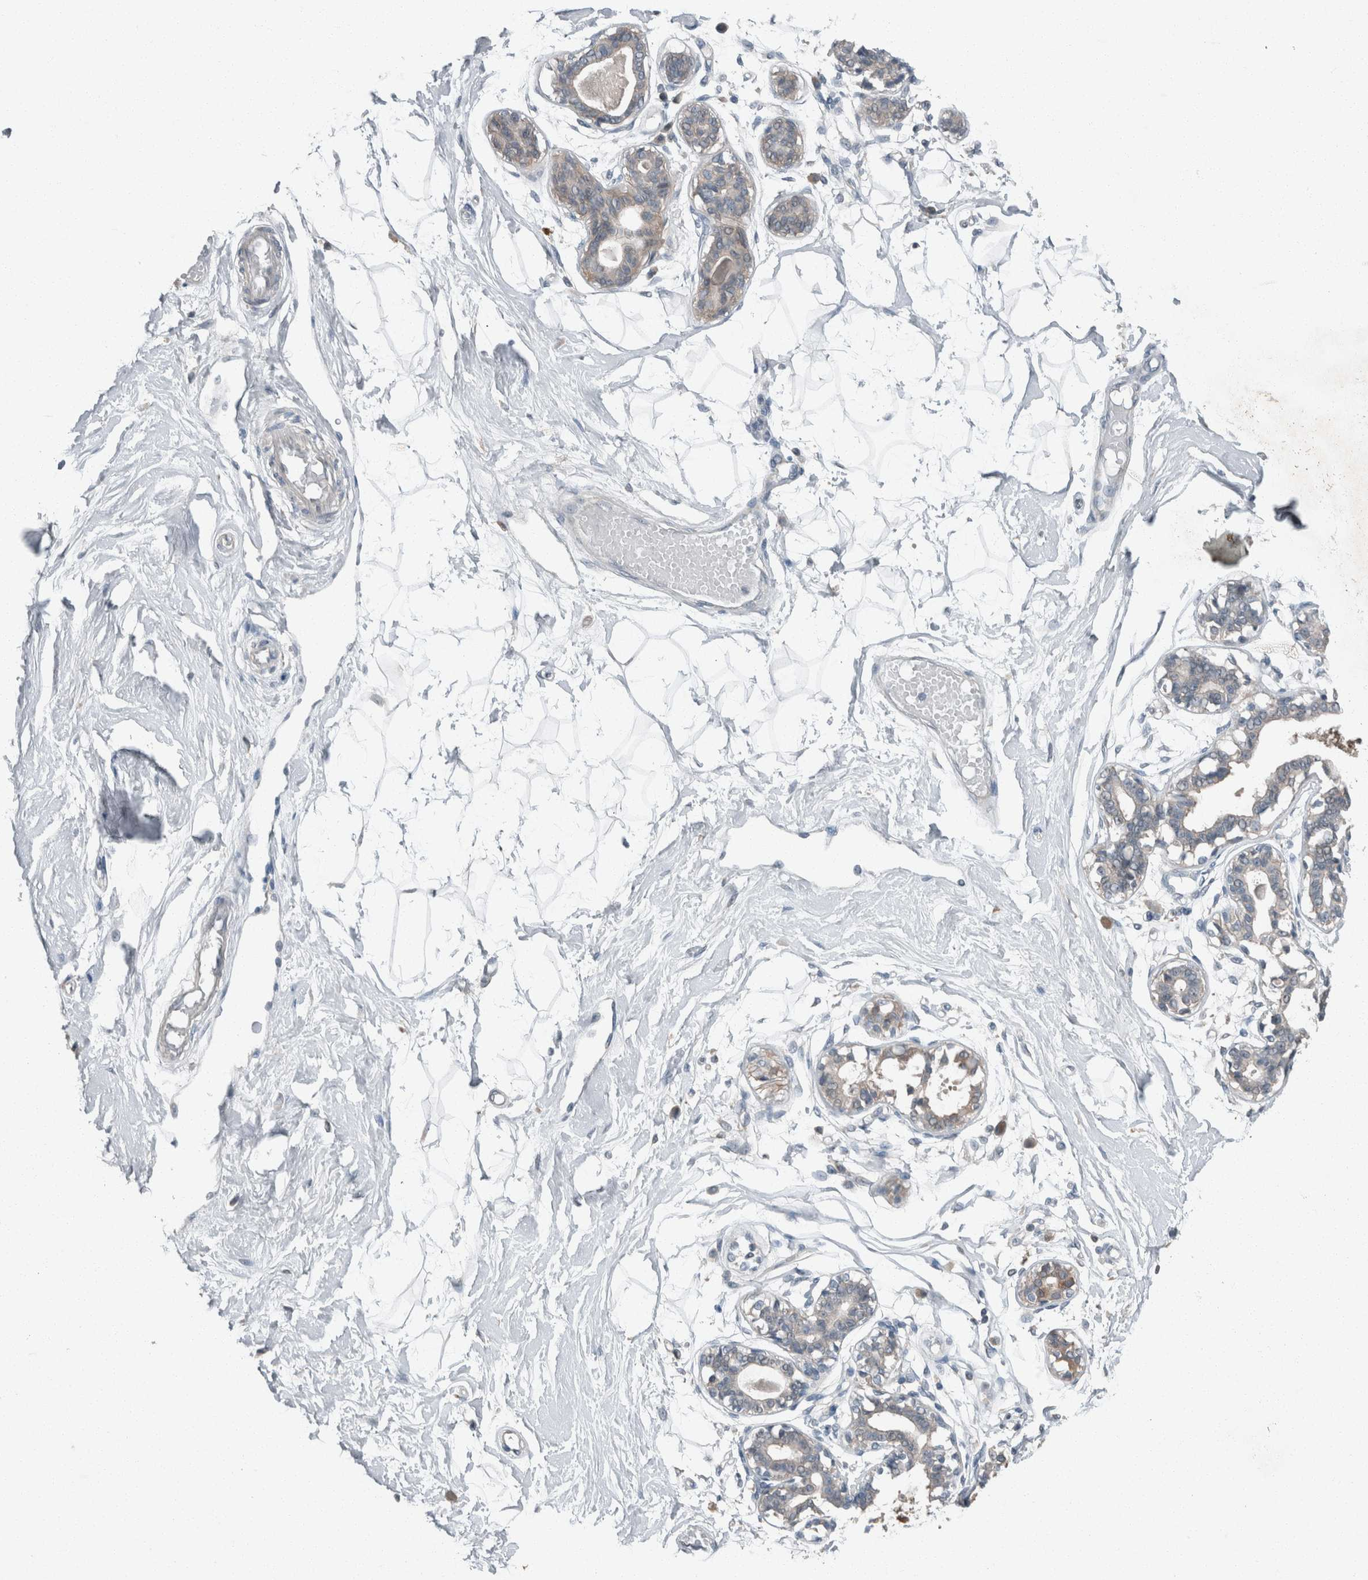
{"staining": {"intensity": "negative", "quantity": "none", "location": "none"}, "tissue": "breast", "cell_type": "Adipocytes", "image_type": "normal", "snomed": [{"axis": "morphology", "description": "Normal tissue, NOS"}, {"axis": "topography", "description": "Breast"}], "caption": "IHC of benign breast exhibits no staining in adipocytes. Brightfield microscopy of IHC stained with DAB (3,3'-diaminobenzidine) (brown) and hematoxylin (blue), captured at high magnification.", "gene": "KNTC1", "patient": {"sex": "female", "age": 45}}